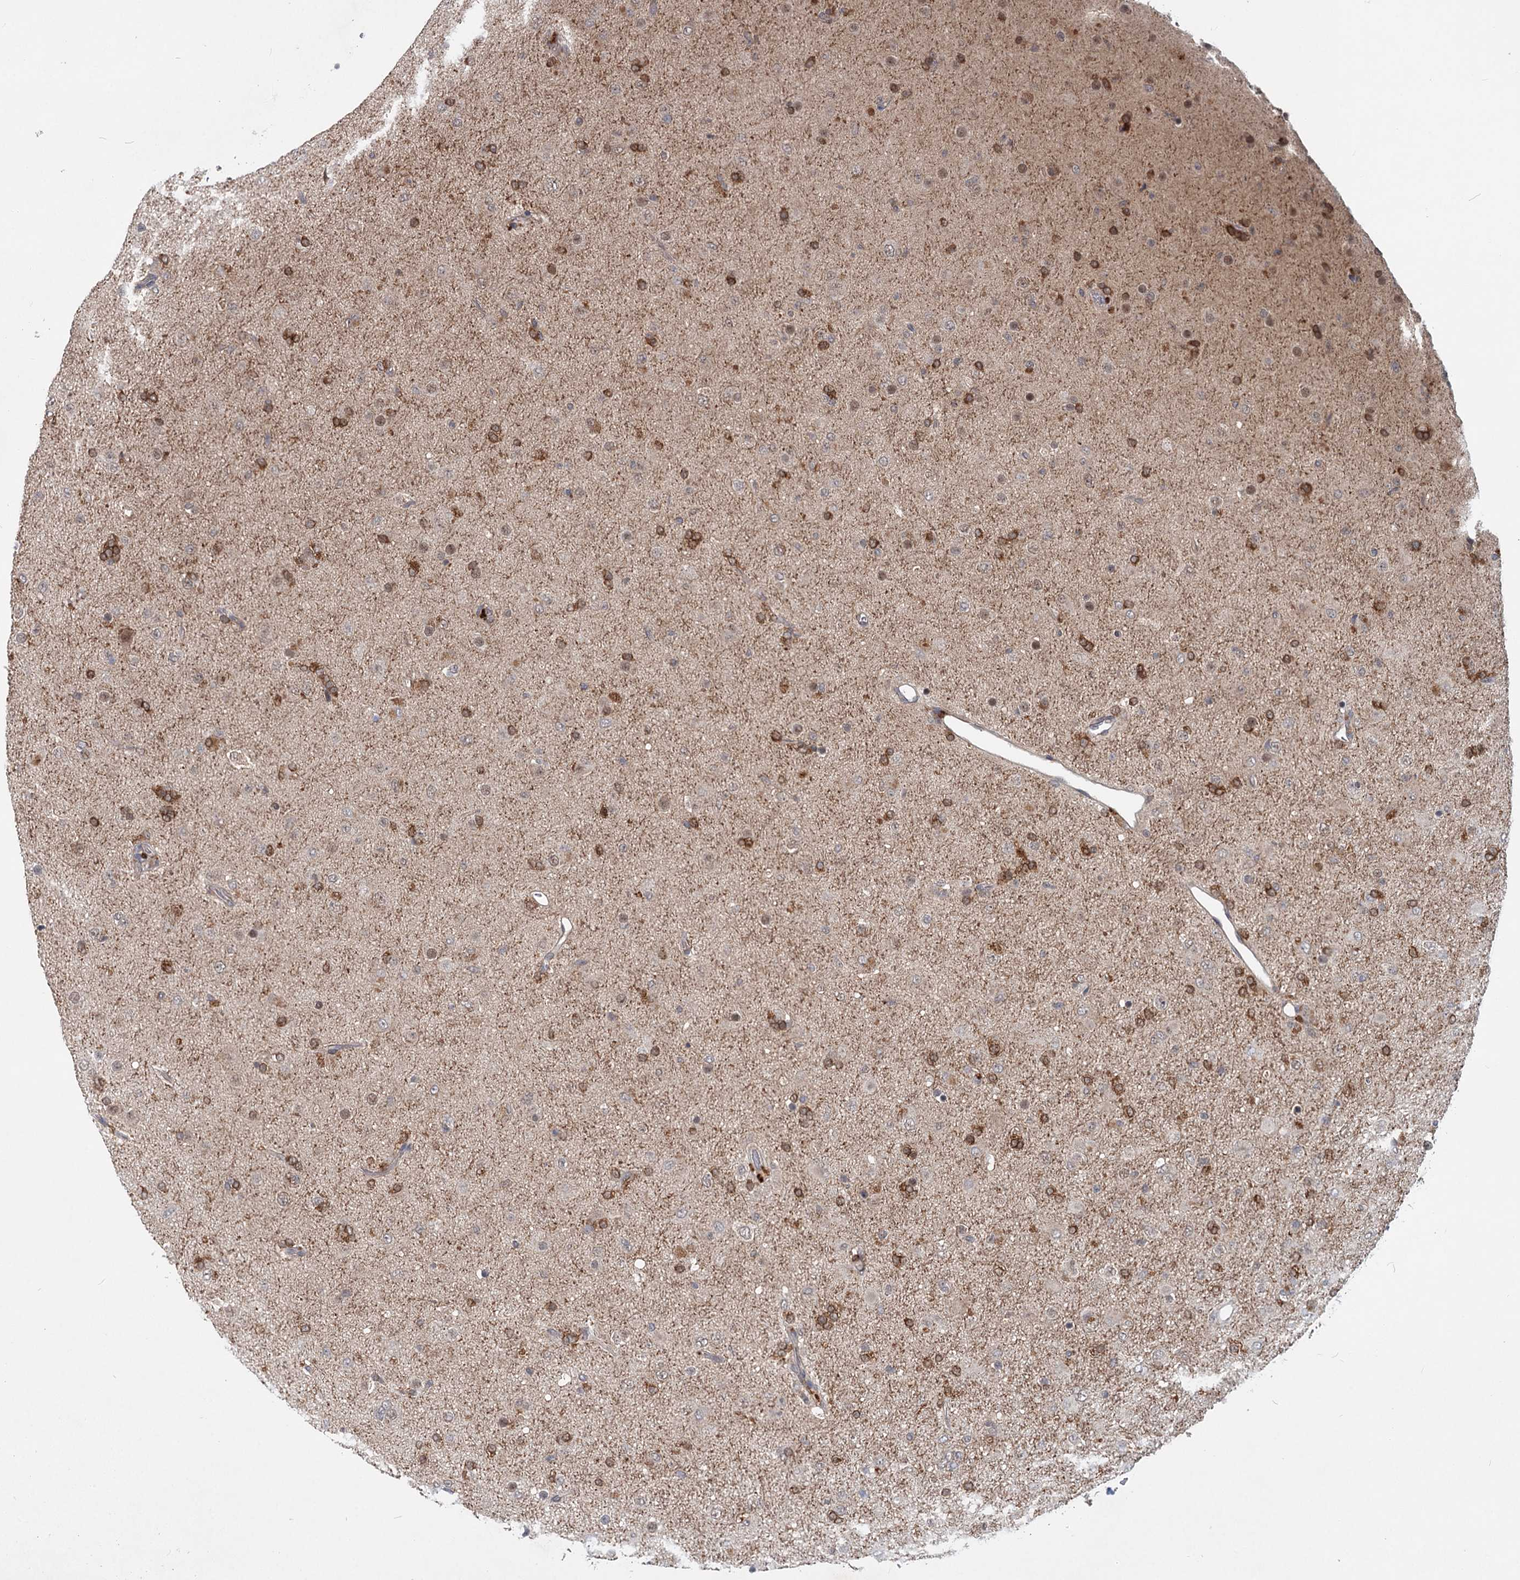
{"staining": {"intensity": "negative", "quantity": "none", "location": "none"}, "tissue": "glioma", "cell_type": "Tumor cells", "image_type": "cancer", "snomed": [{"axis": "morphology", "description": "Glioma, malignant, Low grade"}, {"axis": "topography", "description": "Brain"}], "caption": "Immunohistochemistry photomicrograph of glioma stained for a protein (brown), which reveals no staining in tumor cells. The staining was performed using DAB to visualize the protein expression in brown, while the nuclei were stained in blue with hematoxylin (Magnification: 20x).", "gene": "AP3B1", "patient": {"sex": "male", "age": 65}}